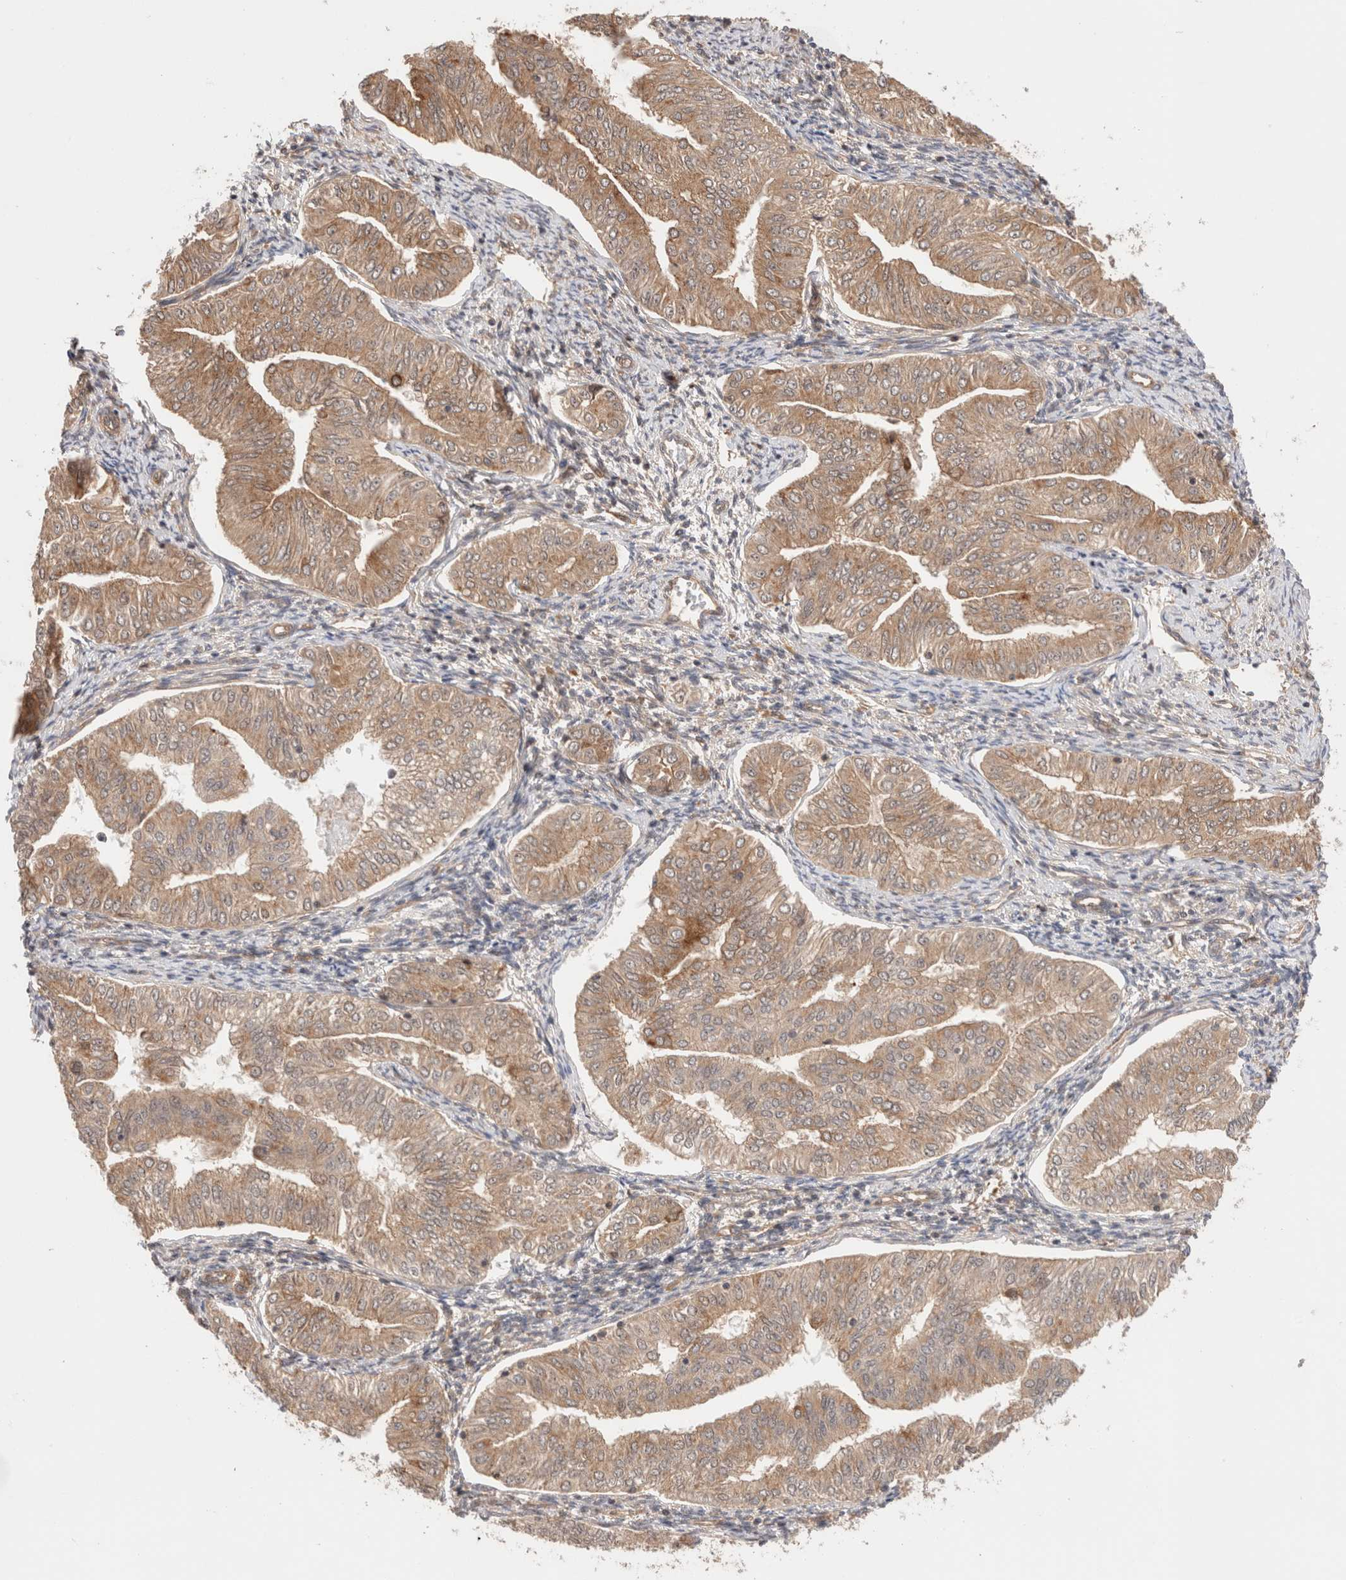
{"staining": {"intensity": "moderate", "quantity": ">75%", "location": "cytoplasmic/membranous"}, "tissue": "endometrial cancer", "cell_type": "Tumor cells", "image_type": "cancer", "snomed": [{"axis": "morphology", "description": "Normal tissue, NOS"}, {"axis": "morphology", "description": "Adenocarcinoma, NOS"}, {"axis": "topography", "description": "Endometrium"}], "caption": "Moderate cytoplasmic/membranous expression for a protein is appreciated in approximately >75% of tumor cells of endometrial adenocarcinoma using immunohistochemistry (IHC).", "gene": "SIKE1", "patient": {"sex": "female", "age": 53}}